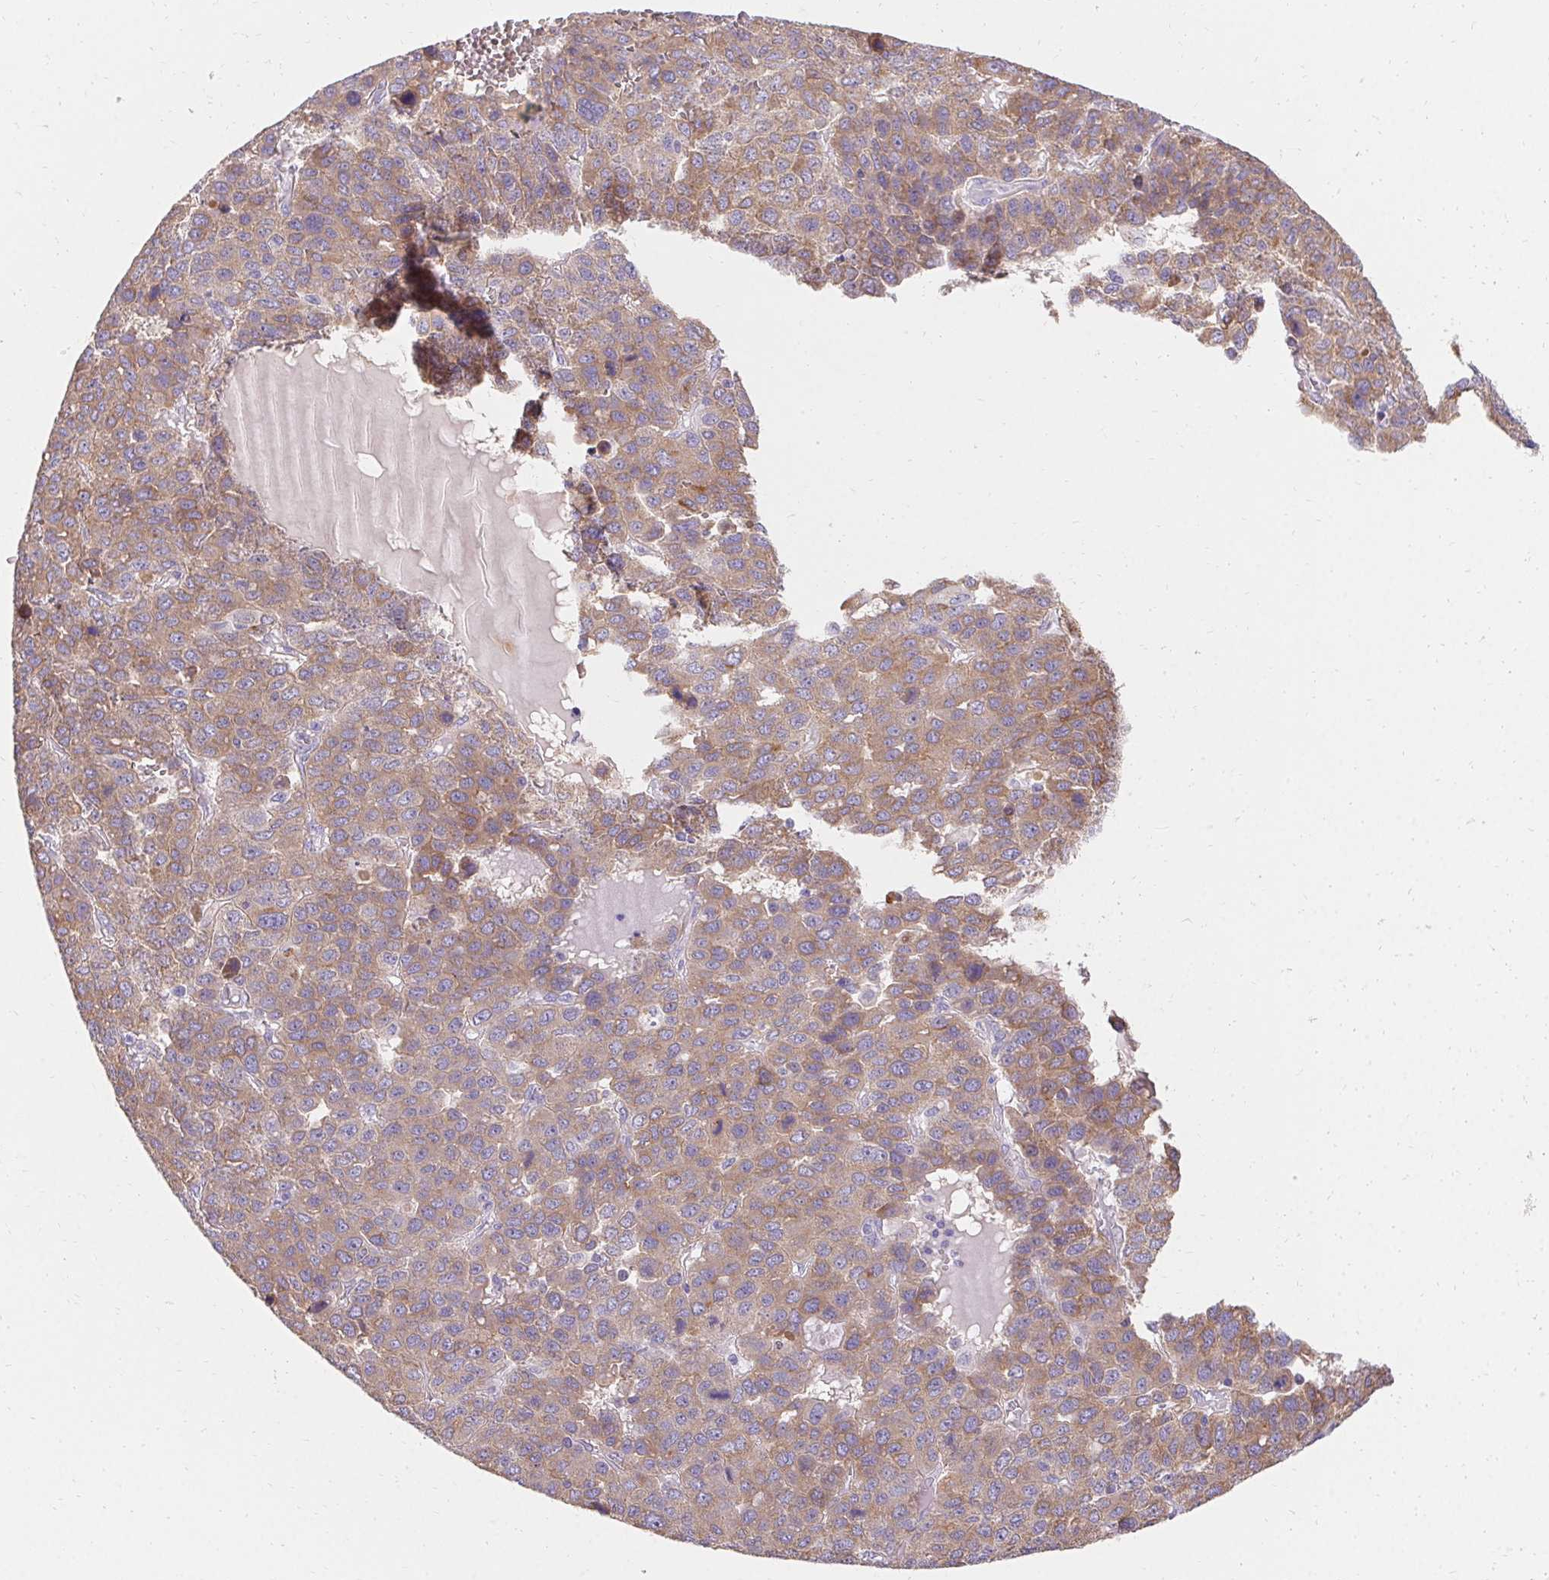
{"staining": {"intensity": "moderate", "quantity": "25%-75%", "location": "cytoplasmic/membranous"}, "tissue": "liver cancer", "cell_type": "Tumor cells", "image_type": "cancer", "snomed": [{"axis": "morphology", "description": "Carcinoma, Hepatocellular, NOS"}, {"axis": "topography", "description": "Liver"}], "caption": "Brown immunohistochemical staining in liver cancer (hepatocellular carcinoma) exhibits moderate cytoplasmic/membranous expression in about 25%-75% of tumor cells.", "gene": "ASGR2", "patient": {"sex": "male", "age": 69}}